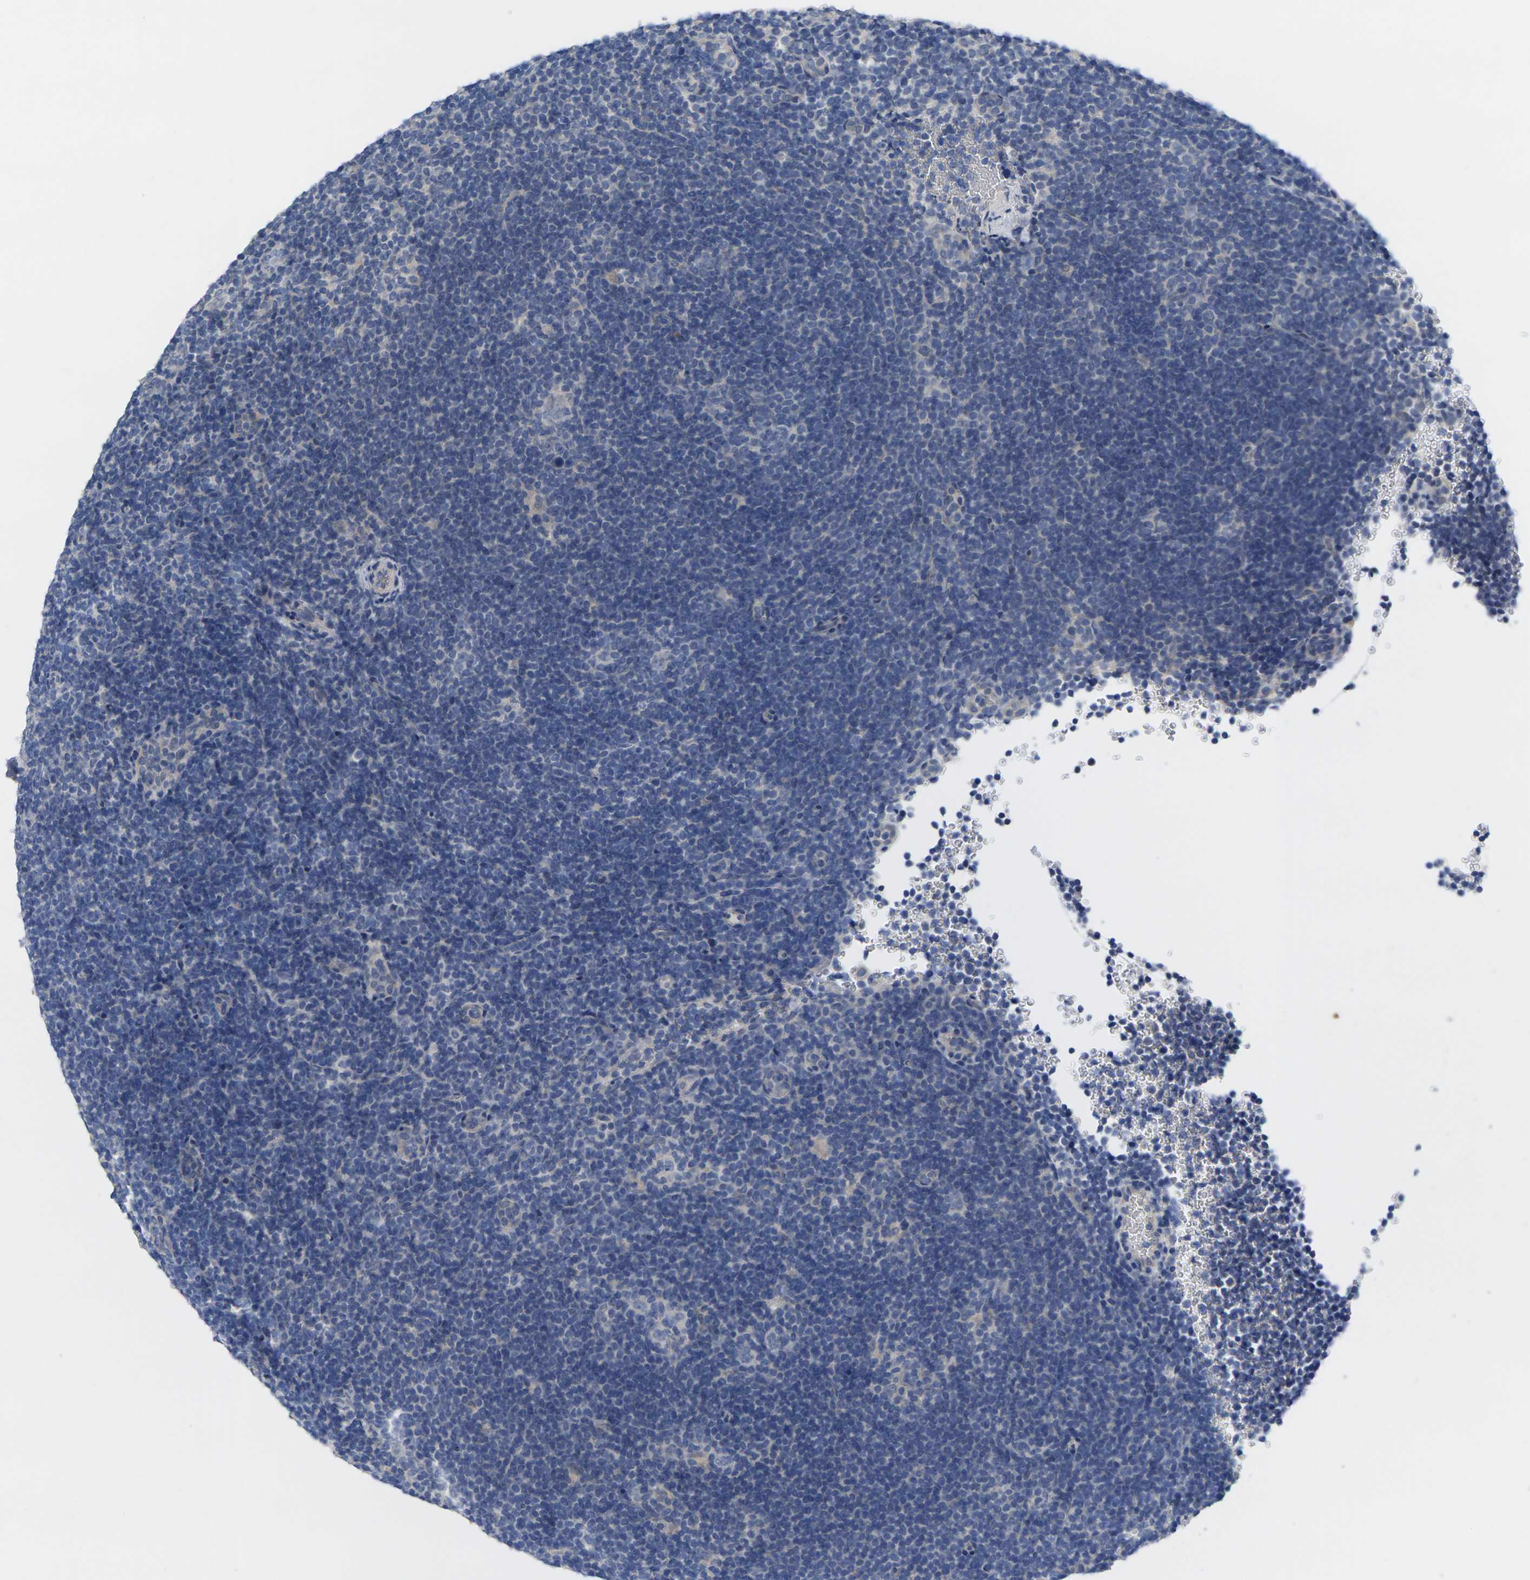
{"staining": {"intensity": "negative", "quantity": "none", "location": "none"}, "tissue": "lymphoma", "cell_type": "Tumor cells", "image_type": "cancer", "snomed": [{"axis": "morphology", "description": "Hodgkin's disease, NOS"}, {"axis": "topography", "description": "Lymph node"}], "caption": "This is an immunohistochemistry photomicrograph of human Hodgkin's disease. There is no staining in tumor cells.", "gene": "TNNI3", "patient": {"sex": "female", "age": 57}}